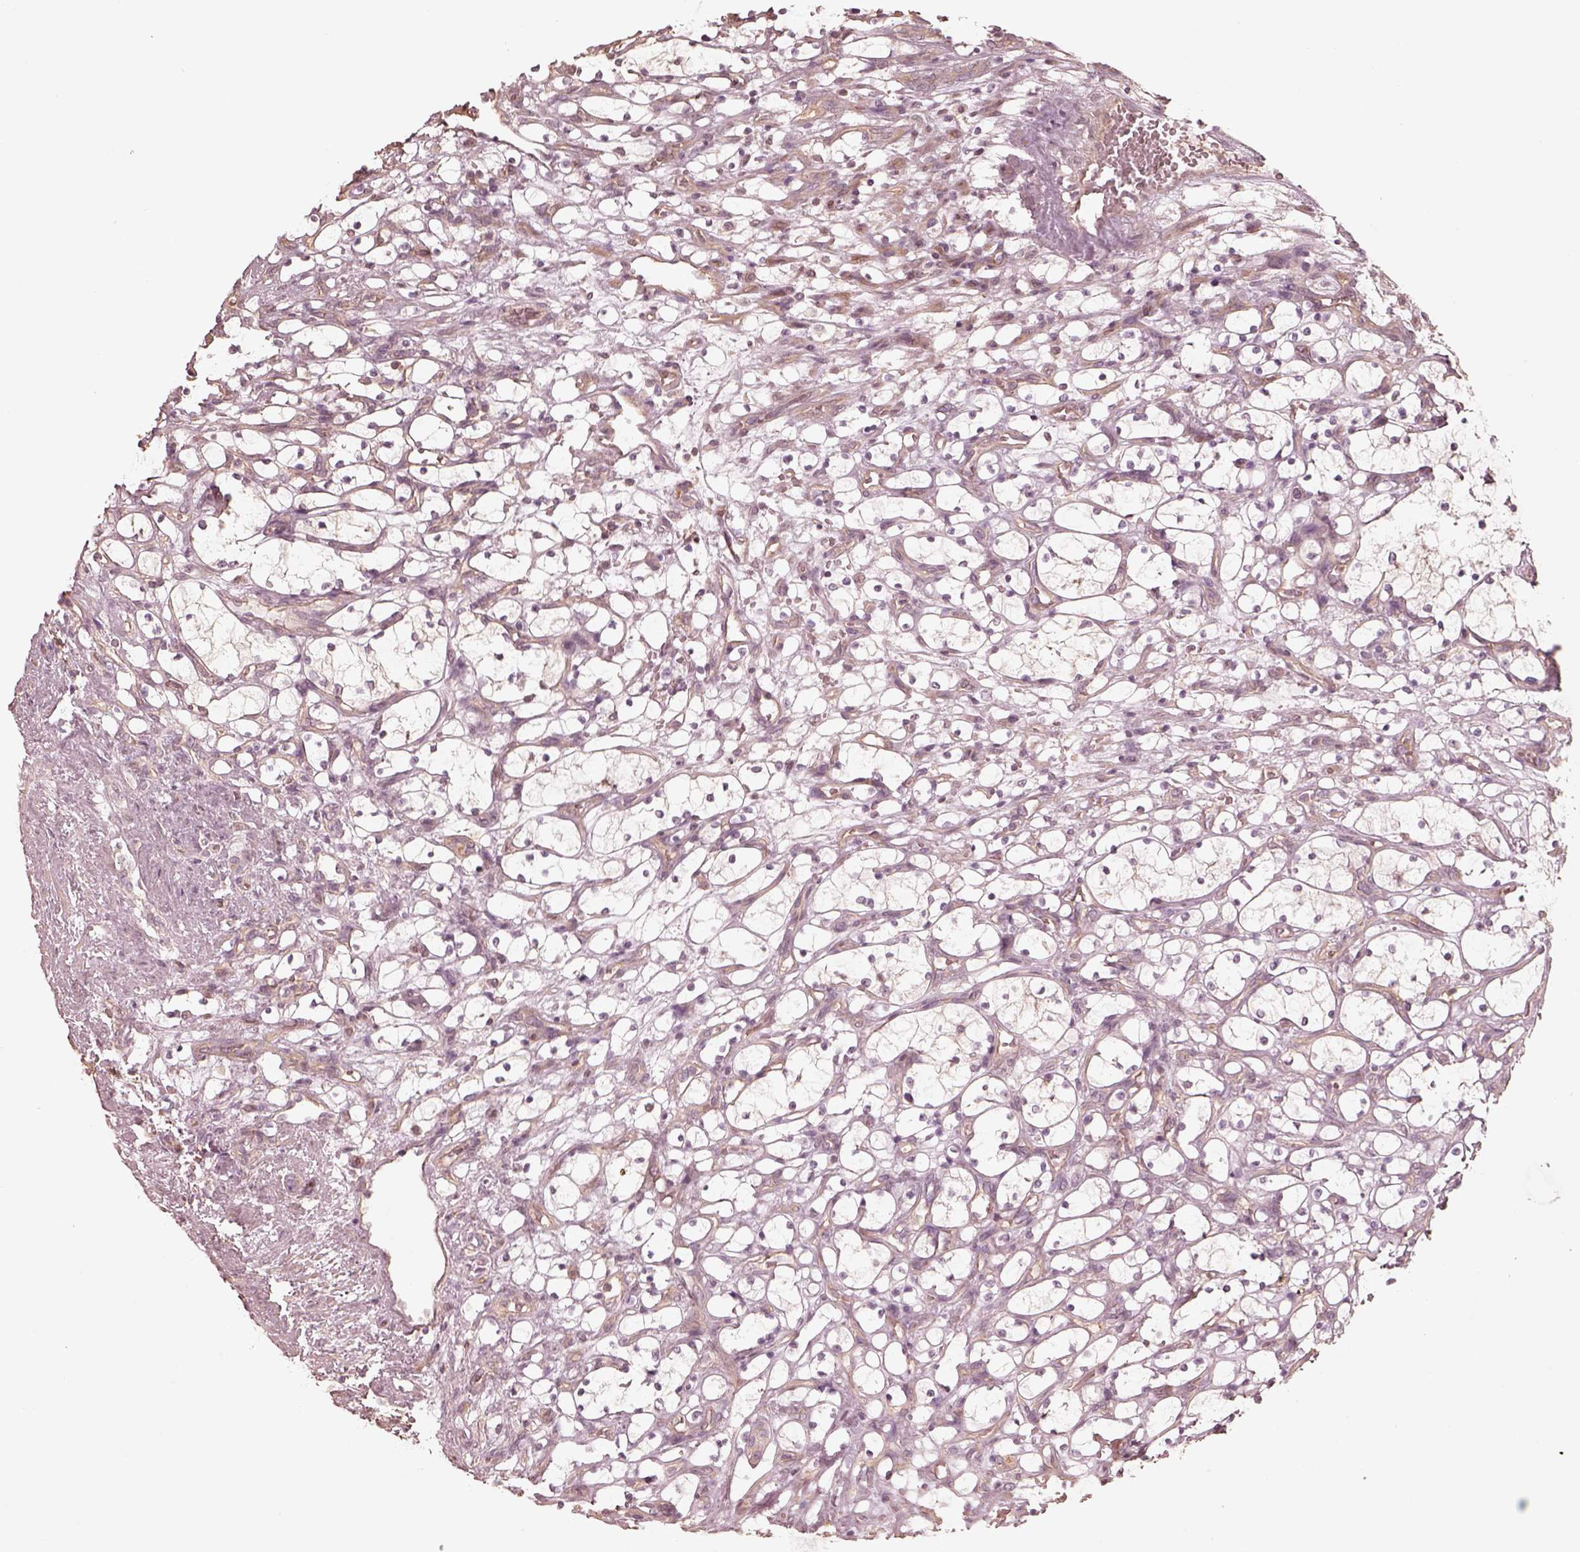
{"staining": {"intensity": "negative", "quantity": "none", "location": "none"}, "tissue": "renal cancer", "cell_type": "Tumor cells", "image_type": "cancer", "snomed": [{"axis": "morphology", "description": "Adenocarcinoma, NOS"}, {"axis": "topography", "description": "Kidney"}], "caption": "Renal adenocarcinoma was stained to show a protein in brown. There is no significant expression in tumor cells.", "gene": "KIF5C", "patient": {"sex": "female", "age": 69}}